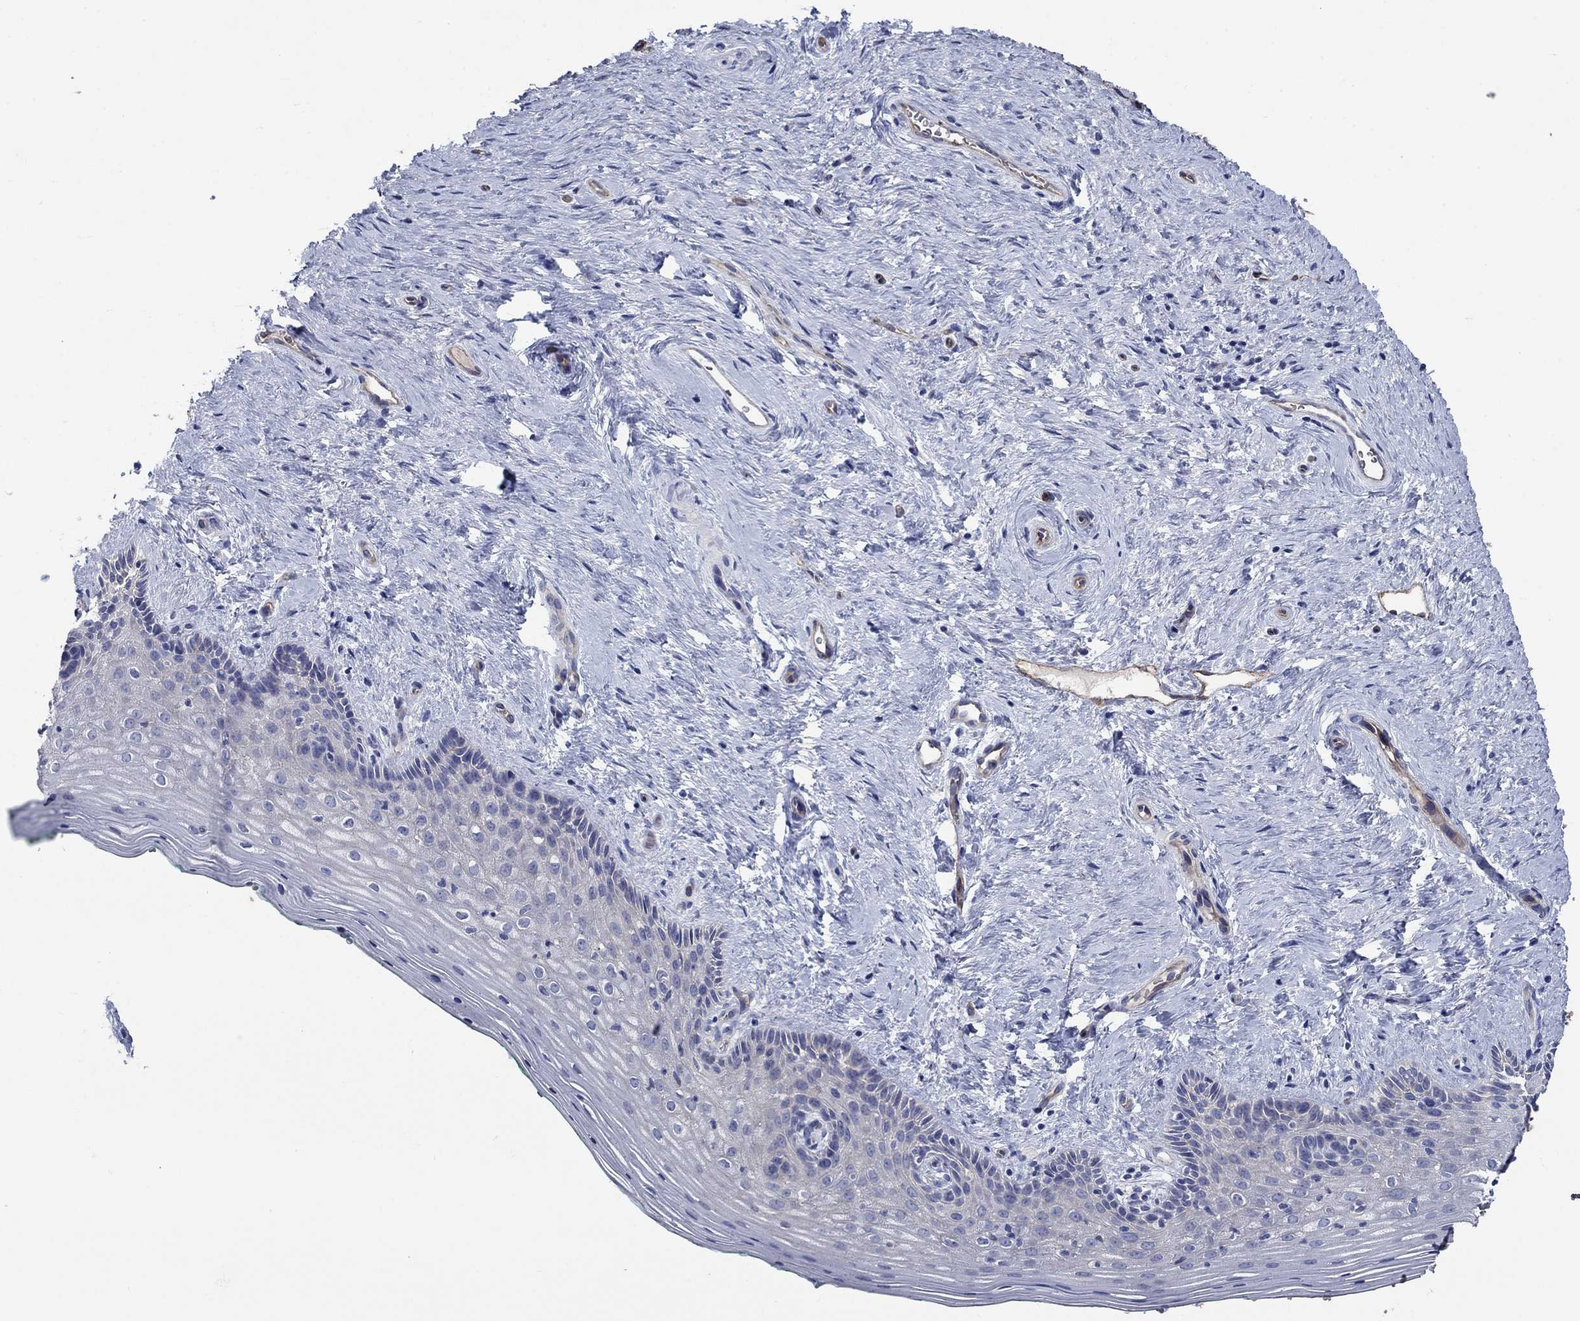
{"staining": {"intensity": "negative", "quantity": "none", "location": "none"}, "tissue": "vagina", "cell_type": "Squamous epithelial cells", "image_type": "normal", "snomed": [{"axis": "morphology", "description": "Normal tissue, NOS"}, {"axis": "topography", "description": "Vagina"}], "caption": "The micrograph reveals no staining of squamous epithelial cells in benign vagina.", "gene": "FLNC", "patient": {"sex": "female", "age": 45}}